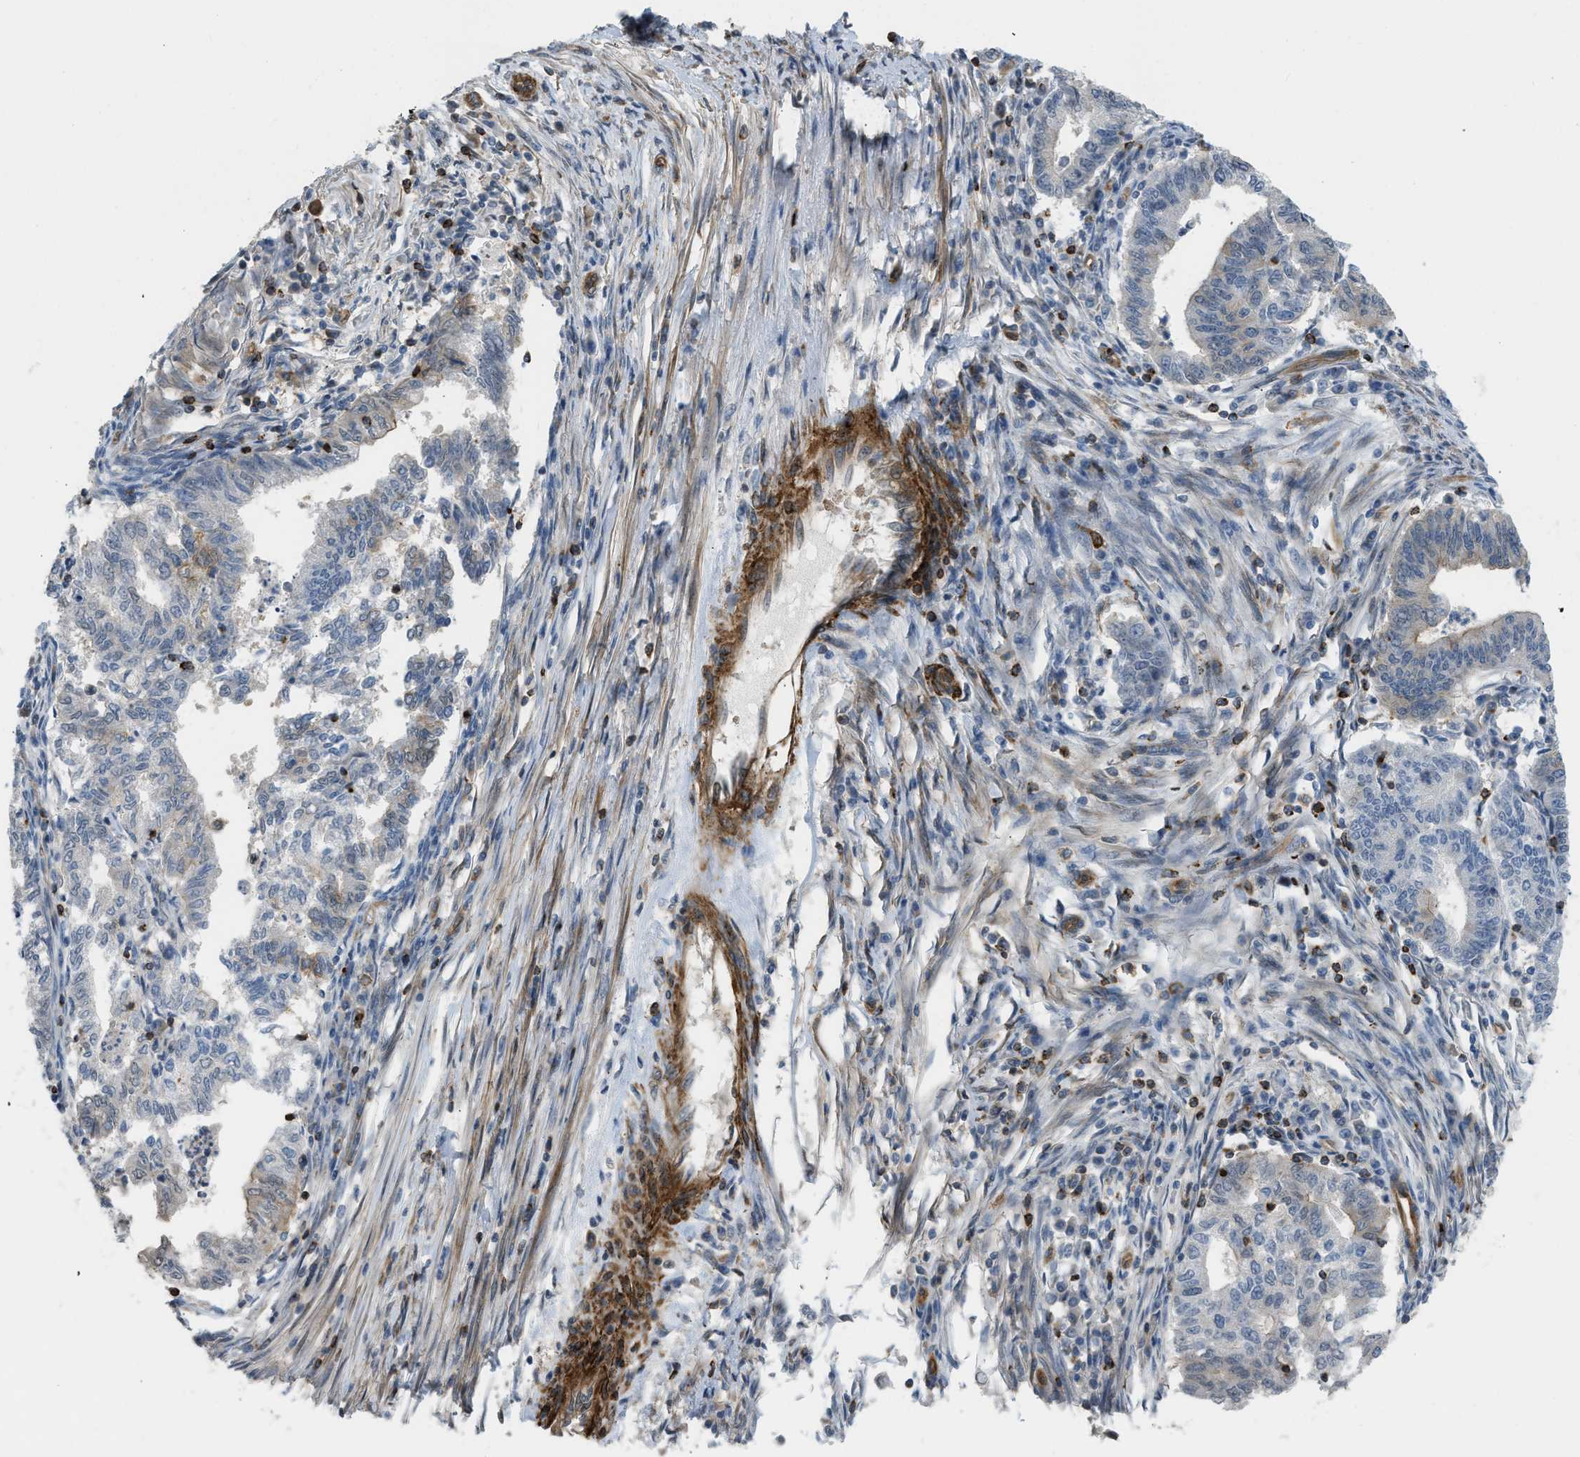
{"staining": {"intensity": "moderate", "quantity": "<25%", "location": "cytoplasmic/membranous"}, "tissue": "endometrial cancer", "cell_type": "Tumor cells", "image_type": "cancer", "snomed": [{"axis": "morphology", "description": "Polyp, NOS"}, {"axis": "morphology", "description": "Adenocarcinoma, NOS"}, {"axis": "morphology", "description": "Adenoma, NOS"}, {"axis": "topography", "description": "Endometrium"}], "caption": "Human adenocarcinoma (endometrial) stained with a brown dye exhibits moderate cytoplasmic/membranous positive staining in about <25% of tumor cells.", "gene": "KIAA1671", "patient": {"sex": "female", "age": 79}}